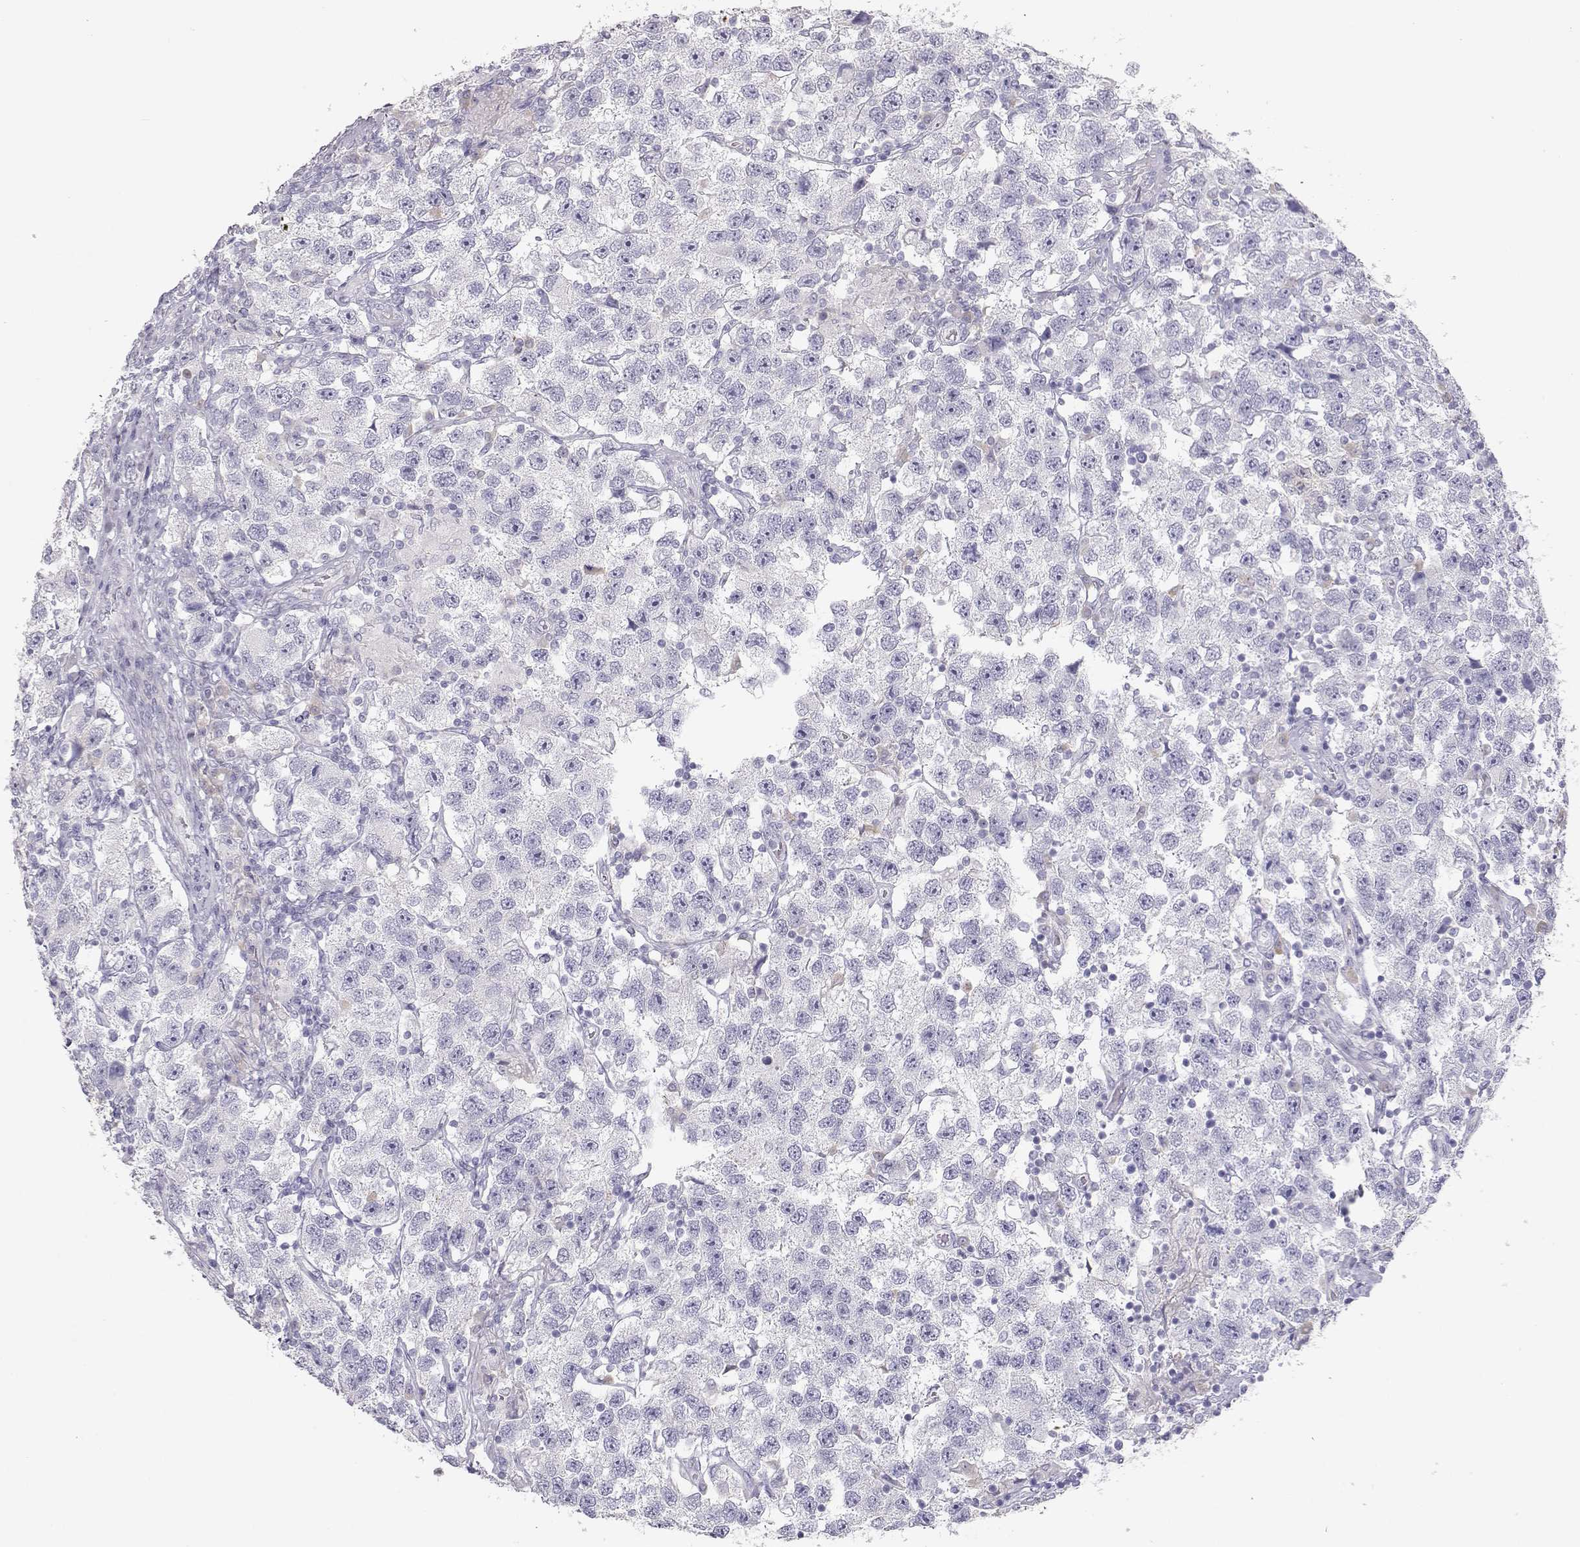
{"staining": {"intensity": "negative", "quantity": "none", "location": "none"}, "tissue": "testis cancer", "cell_type": "Tumor cells", "image_type": "cancer", "snomed": [{"axis": "morphology", "description": "Seminoma, NOS"}, {"axis": "topography", "description": "Testis"}], "caption": "The photomicrograph reveals no significant positivity in tumor cells of testis cancer.", "gene": "SLCO6A1", "patient": {"sex": "male", "age": 26}}